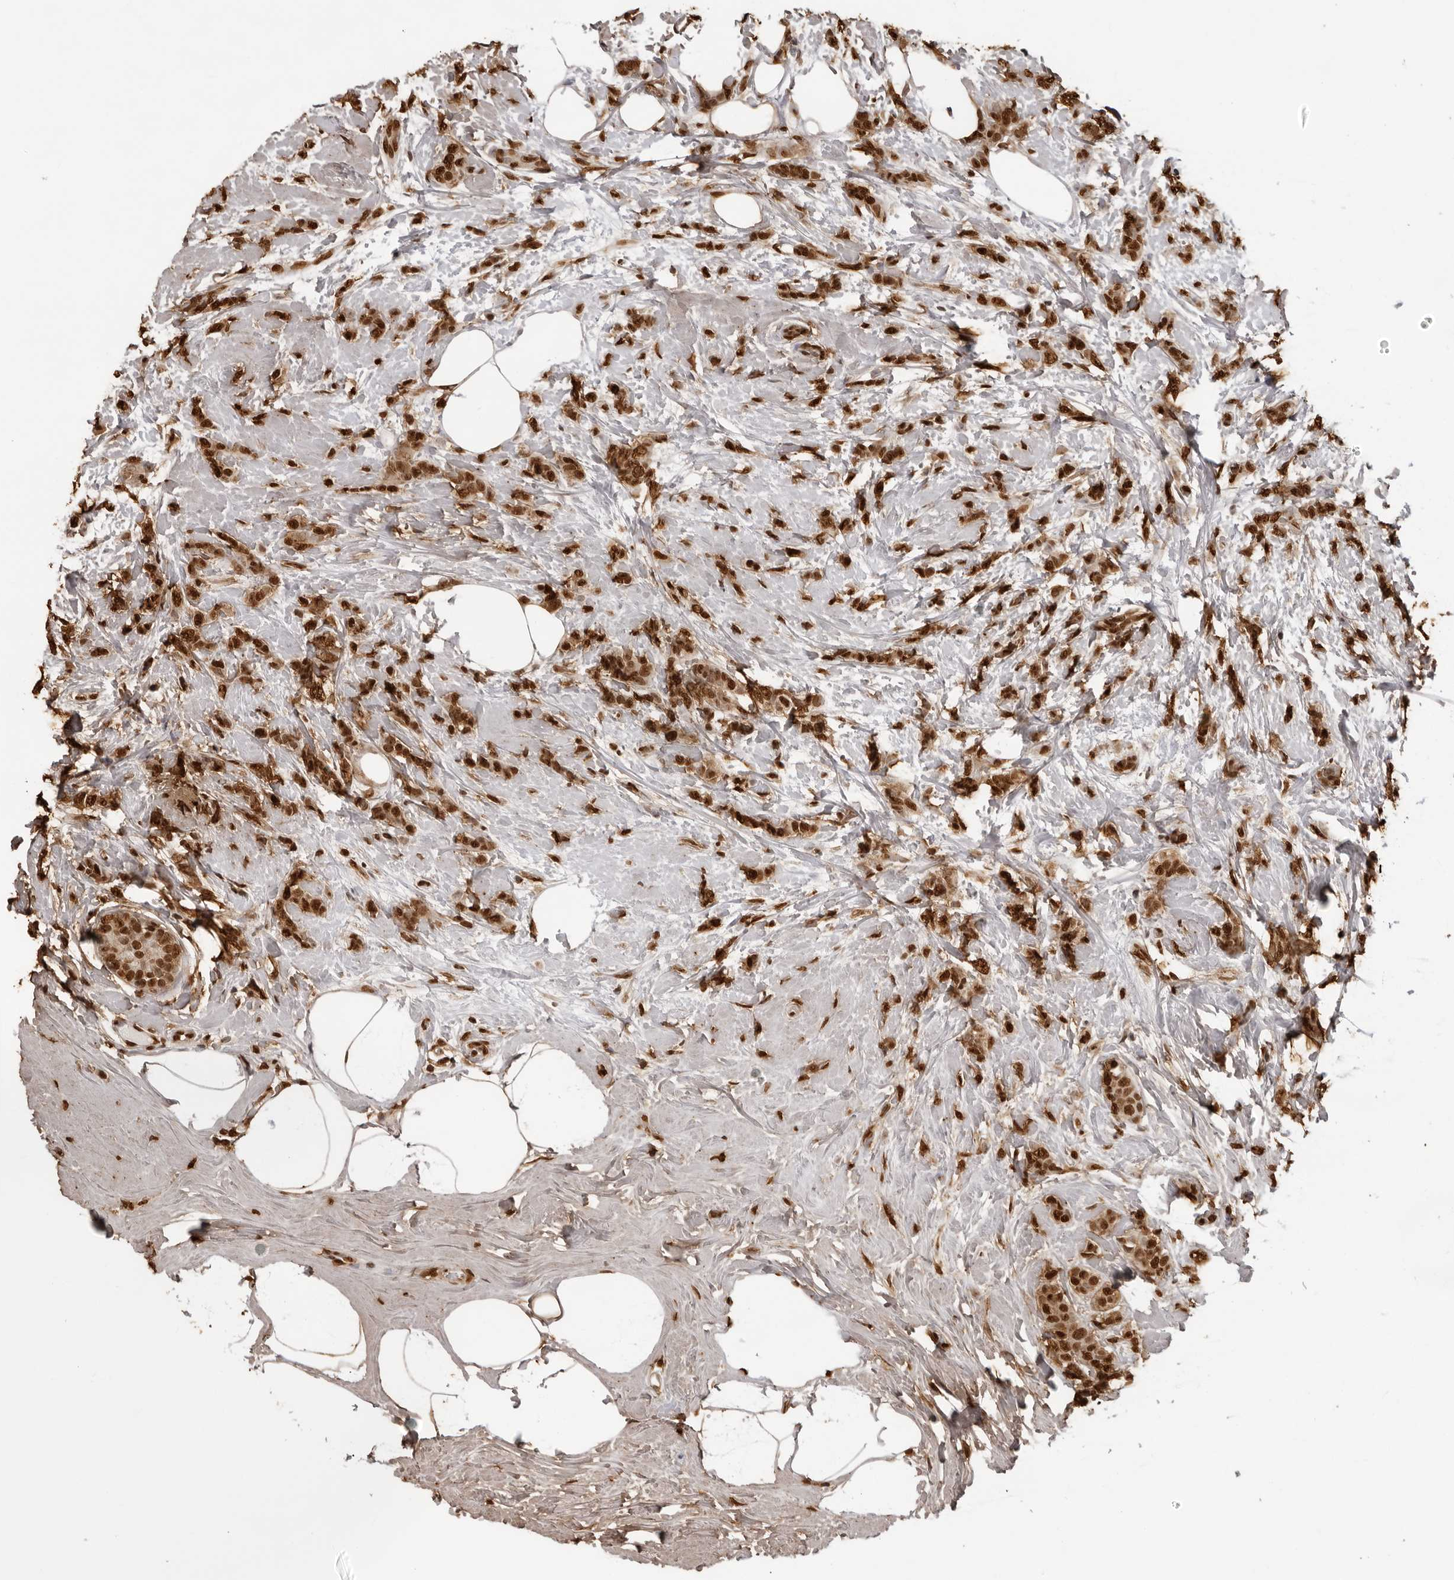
{"staining": {"intensity": "strong", "quantity": ">75%", "location": "cytoplasmic/membranous,nuclear"}, "tissue": "breast cancer", "cell_type": "Tumor cells", "image_type": "cancer", "snomed": [{"axis": "morphology", "description": "Lobular carcinoma, in situ"}, {"axis": "morphology", "description": "Lobular carcinoma"}, {"axis": "topography", "description": "Breast"}], "caption": "DAB (3,3'-diaminobenzidine) immunohistochemical staining of human breast lobular carcinoma demonstrates strong cytoplasmic/membranous and nuclear protein staining in approximately >75% of tumor cells.", "gene": "ZFP91", "patient": {"sex": "female", "age": 41}}